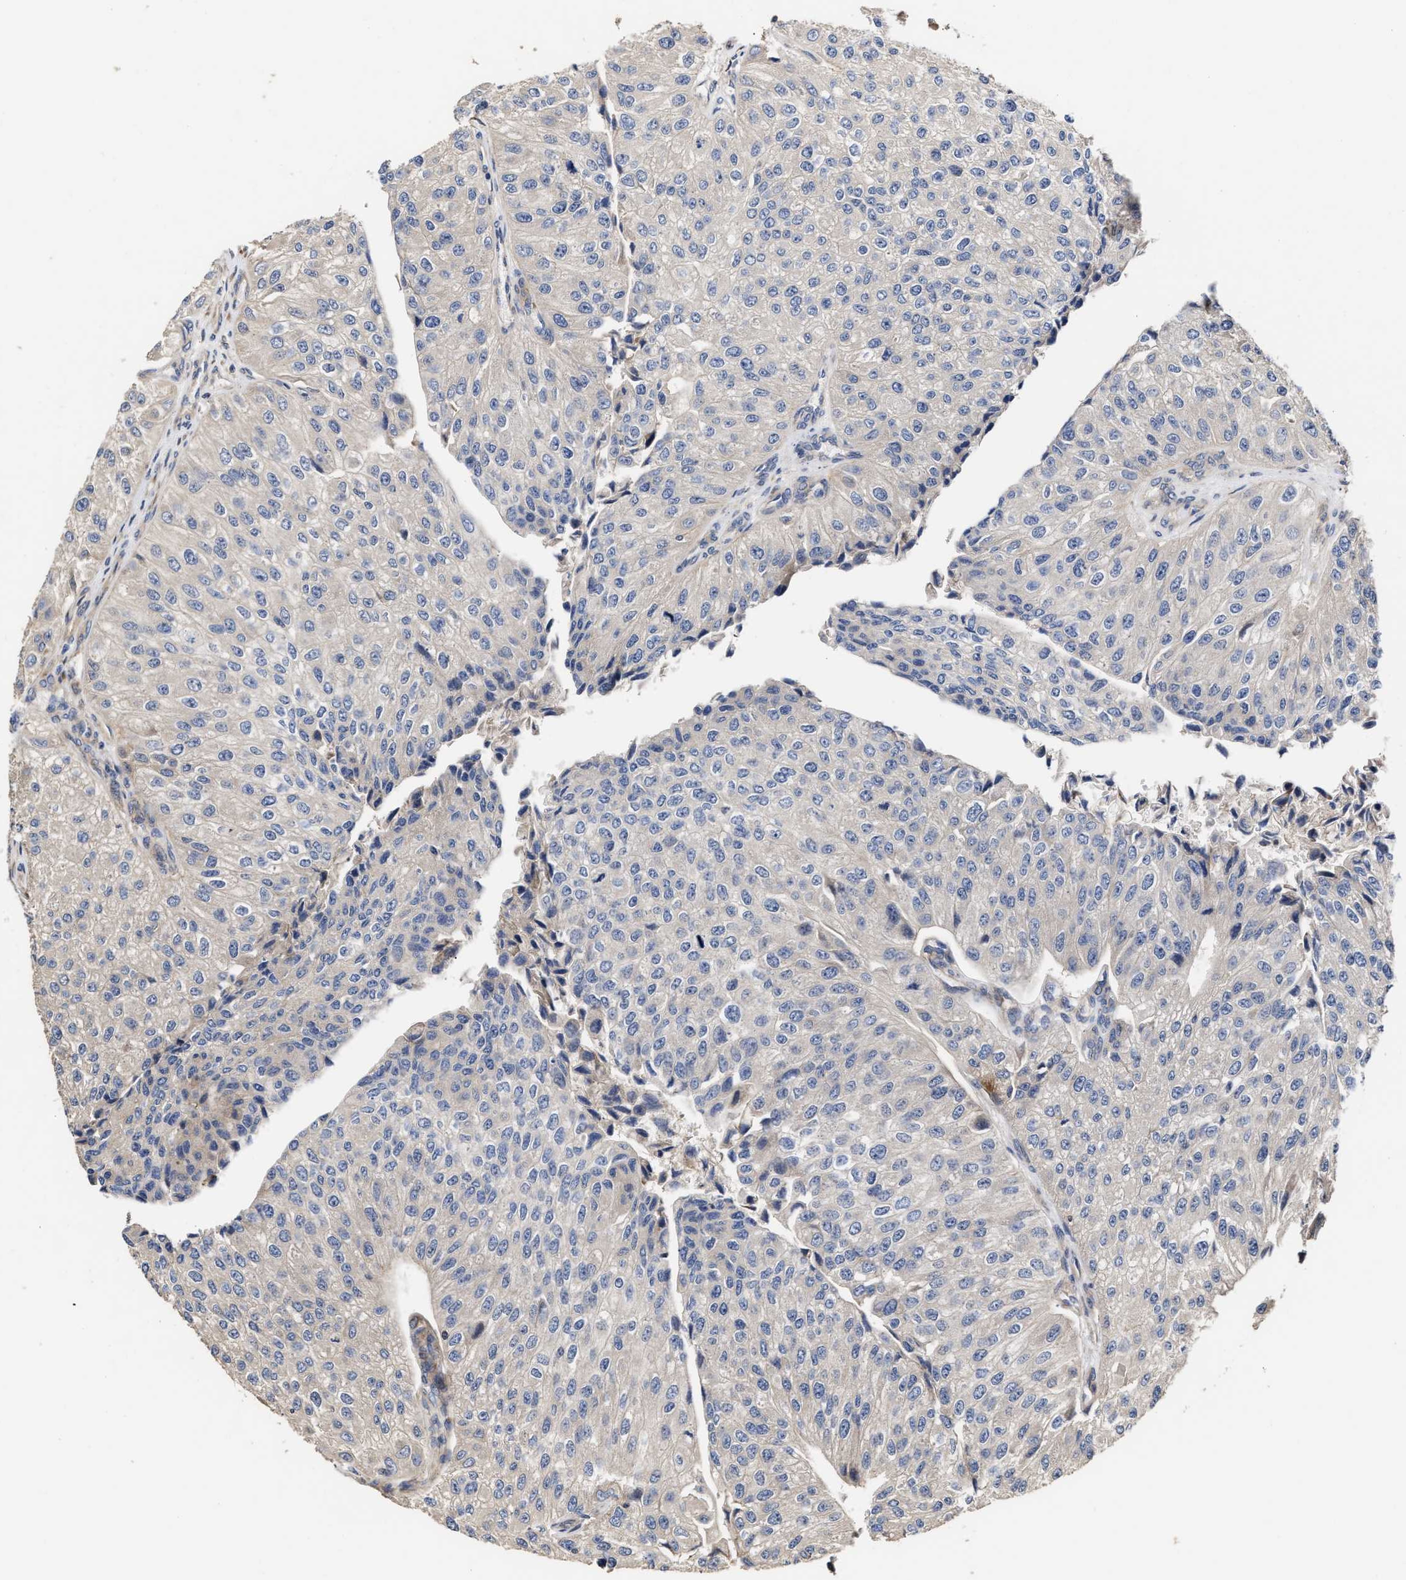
{"staining": {"intensity": "negative", "quantity": "none", "location": "none"}, "tissue": "urothelial cancer", "cell_type": "Tumor cells", "image_type": "cancer", "snomed": [{"axis": "morphology", "description": "Urothelial carcinoma, High grade"}, {"axis": "topography", "description": "Kidney"}, {"axis": "topography", "description": "Urinary bladder"}], "caption": "Tumor cells are negative for brown protein staining in urothelial cancer.", "gene": "CLIP2", "patient": {"sex": "male", "age": 77}}